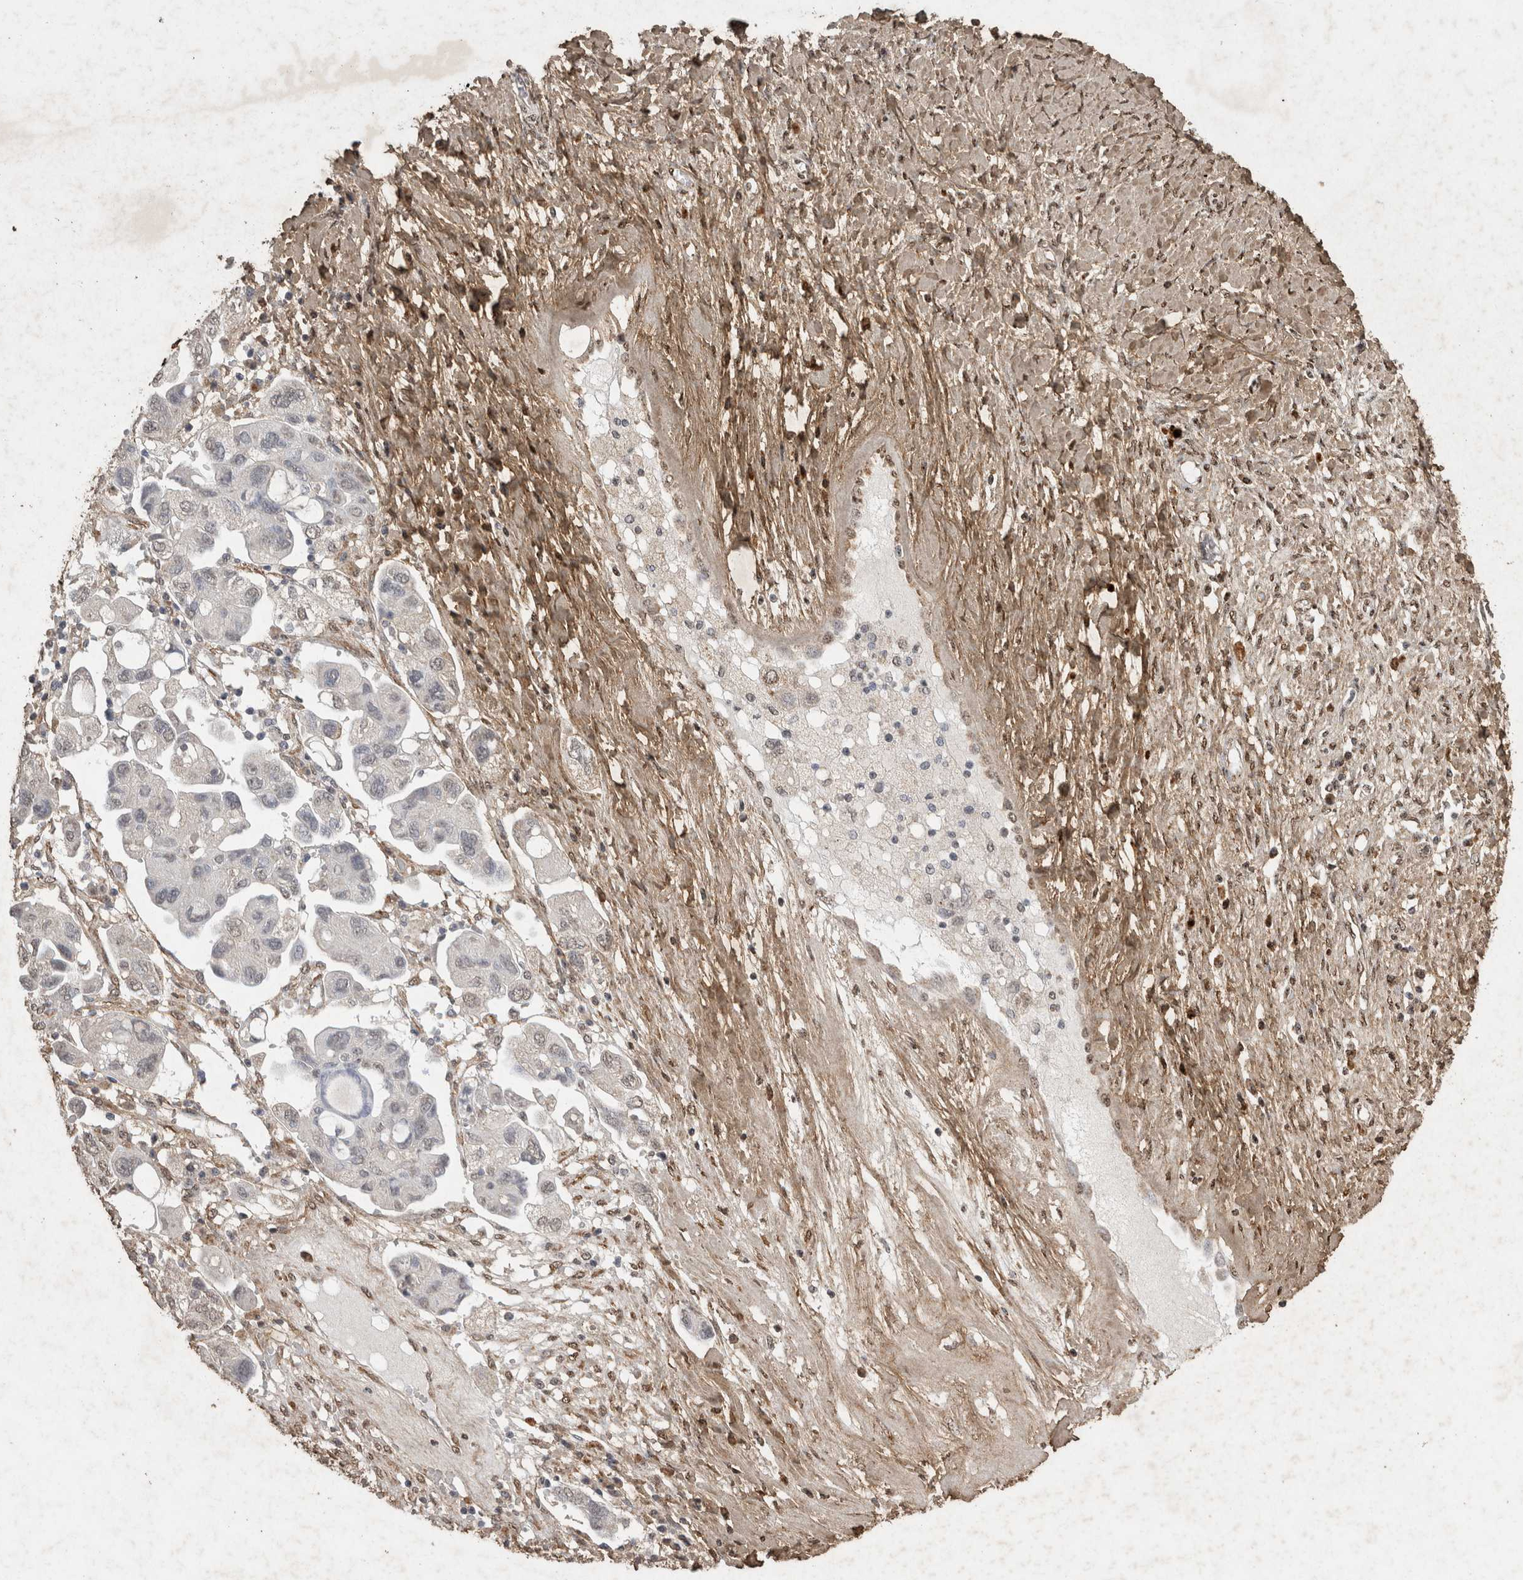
{"staining": {"intensity": "negative", "quantity": "none", "location": "none"}, "tissue": "ovarian cancer", "cell_type": "Tumor cells", "image_type": "cancer", "snomed": [{"axis": "morphology", "description": "Carcinoma, NOS"}, {"axis": "morphology", "description": "Cystadenocarcinoma, serous, NOS"}, {"axis": "topography", "description": "Ovary"}], "caption": "Immunohistochemical staining of human ovarian cancer demonstrates no significant staining in tumor cells.", "gene": "C1QTNF5", "patient": {"sex": "female", "age": 69}}